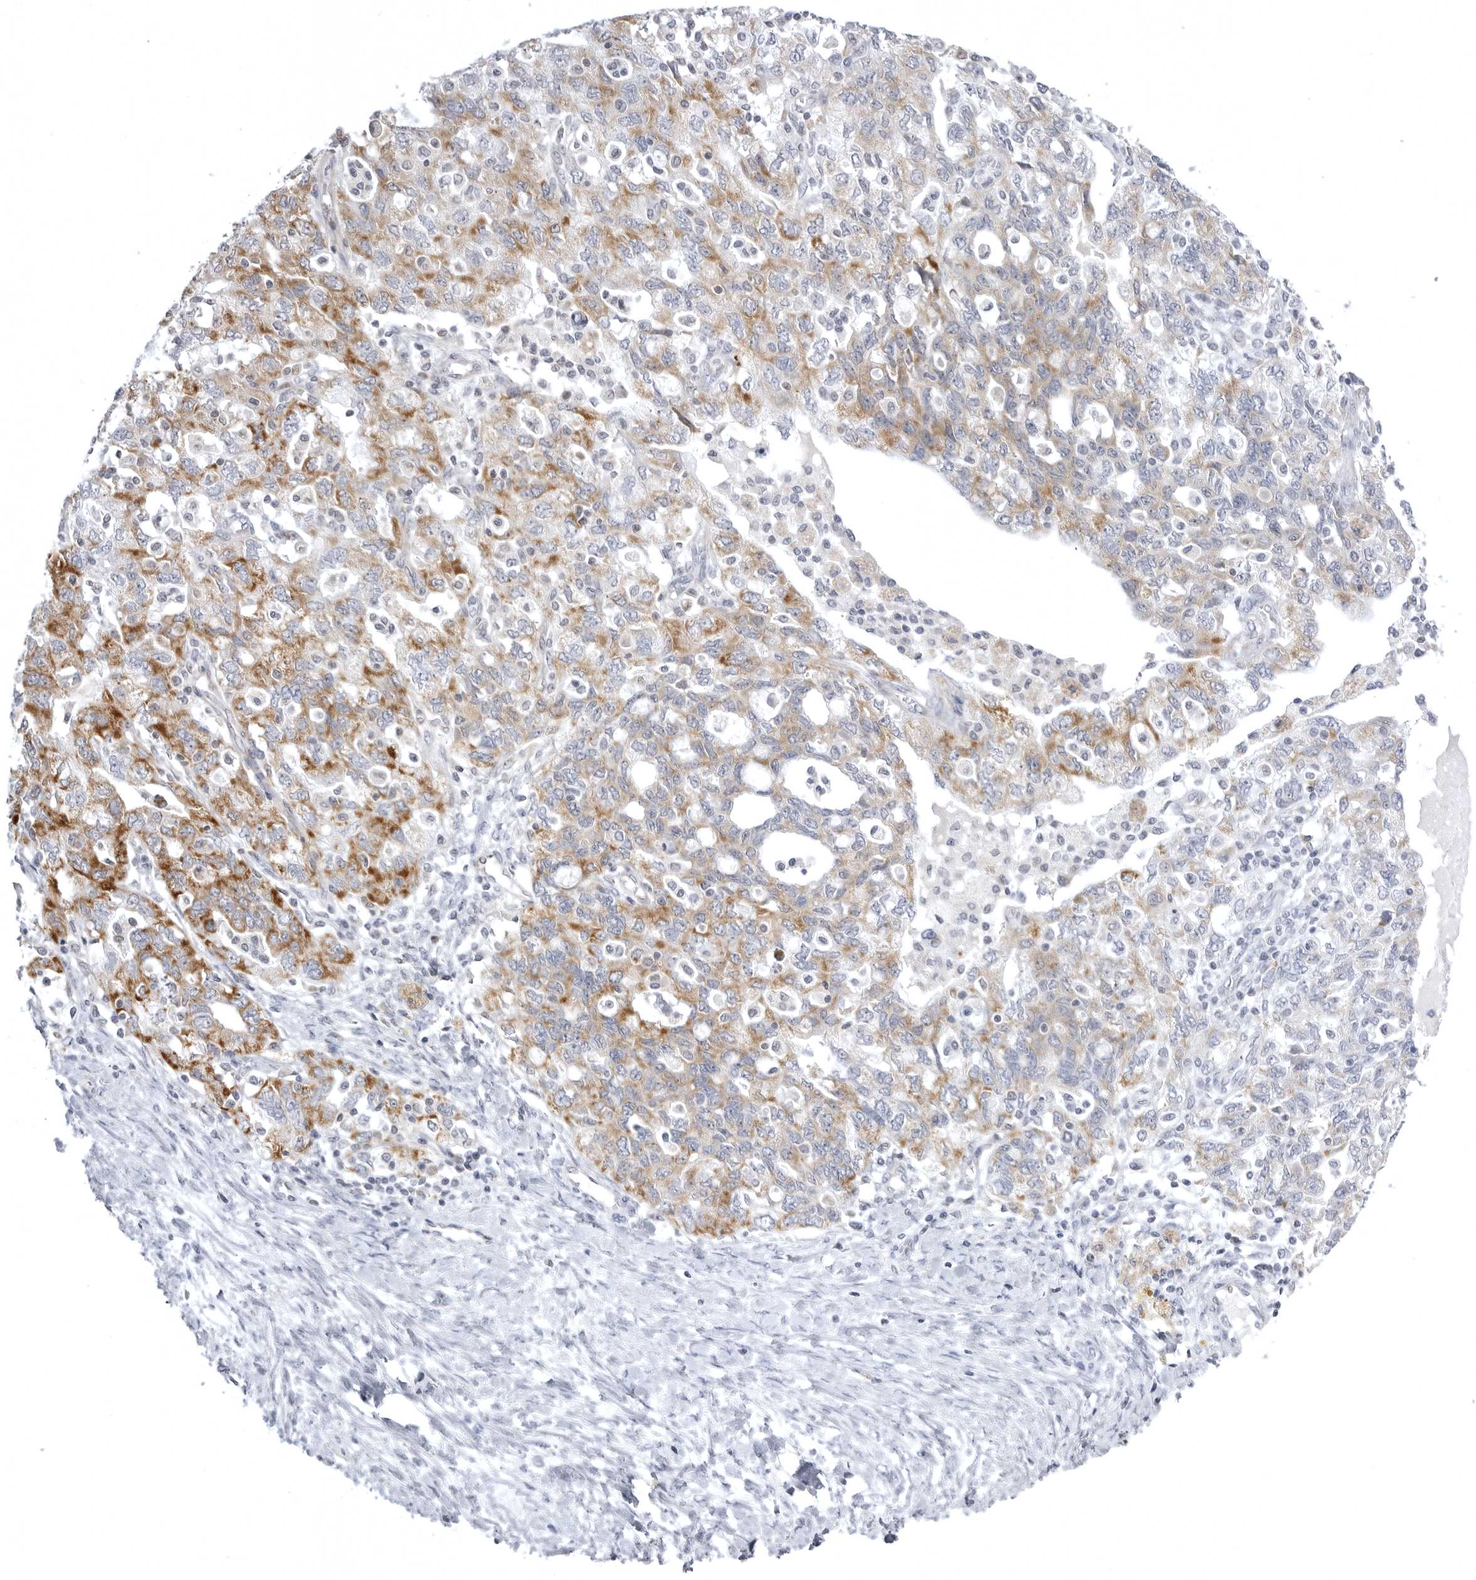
{"staining": {"intensity": "moderate", "quantity": ">75%", "location": "cytoplasmic/membranous"}, "tissue": "ovarian cancer", "cell_type": "Tumor cells", "image_type": "cancer", "snomed": [{"axis": "morphology", "description": "Carcinoma, NOS"}, {"axis": "morphology", "description": "Cystadenocarcinoma, serous, NOS"}, {"axis": "topography", "description": "Ovary"}], "caption": "IHC image of carcinoma (ovarian) stained for a protein (brown), which reveals medium levels of moderate cytoplasmic/membranous expression in approximately >75% of tumor cells.", "gene": "TUFM", "patient": {"sex": "female", "age": 69}}